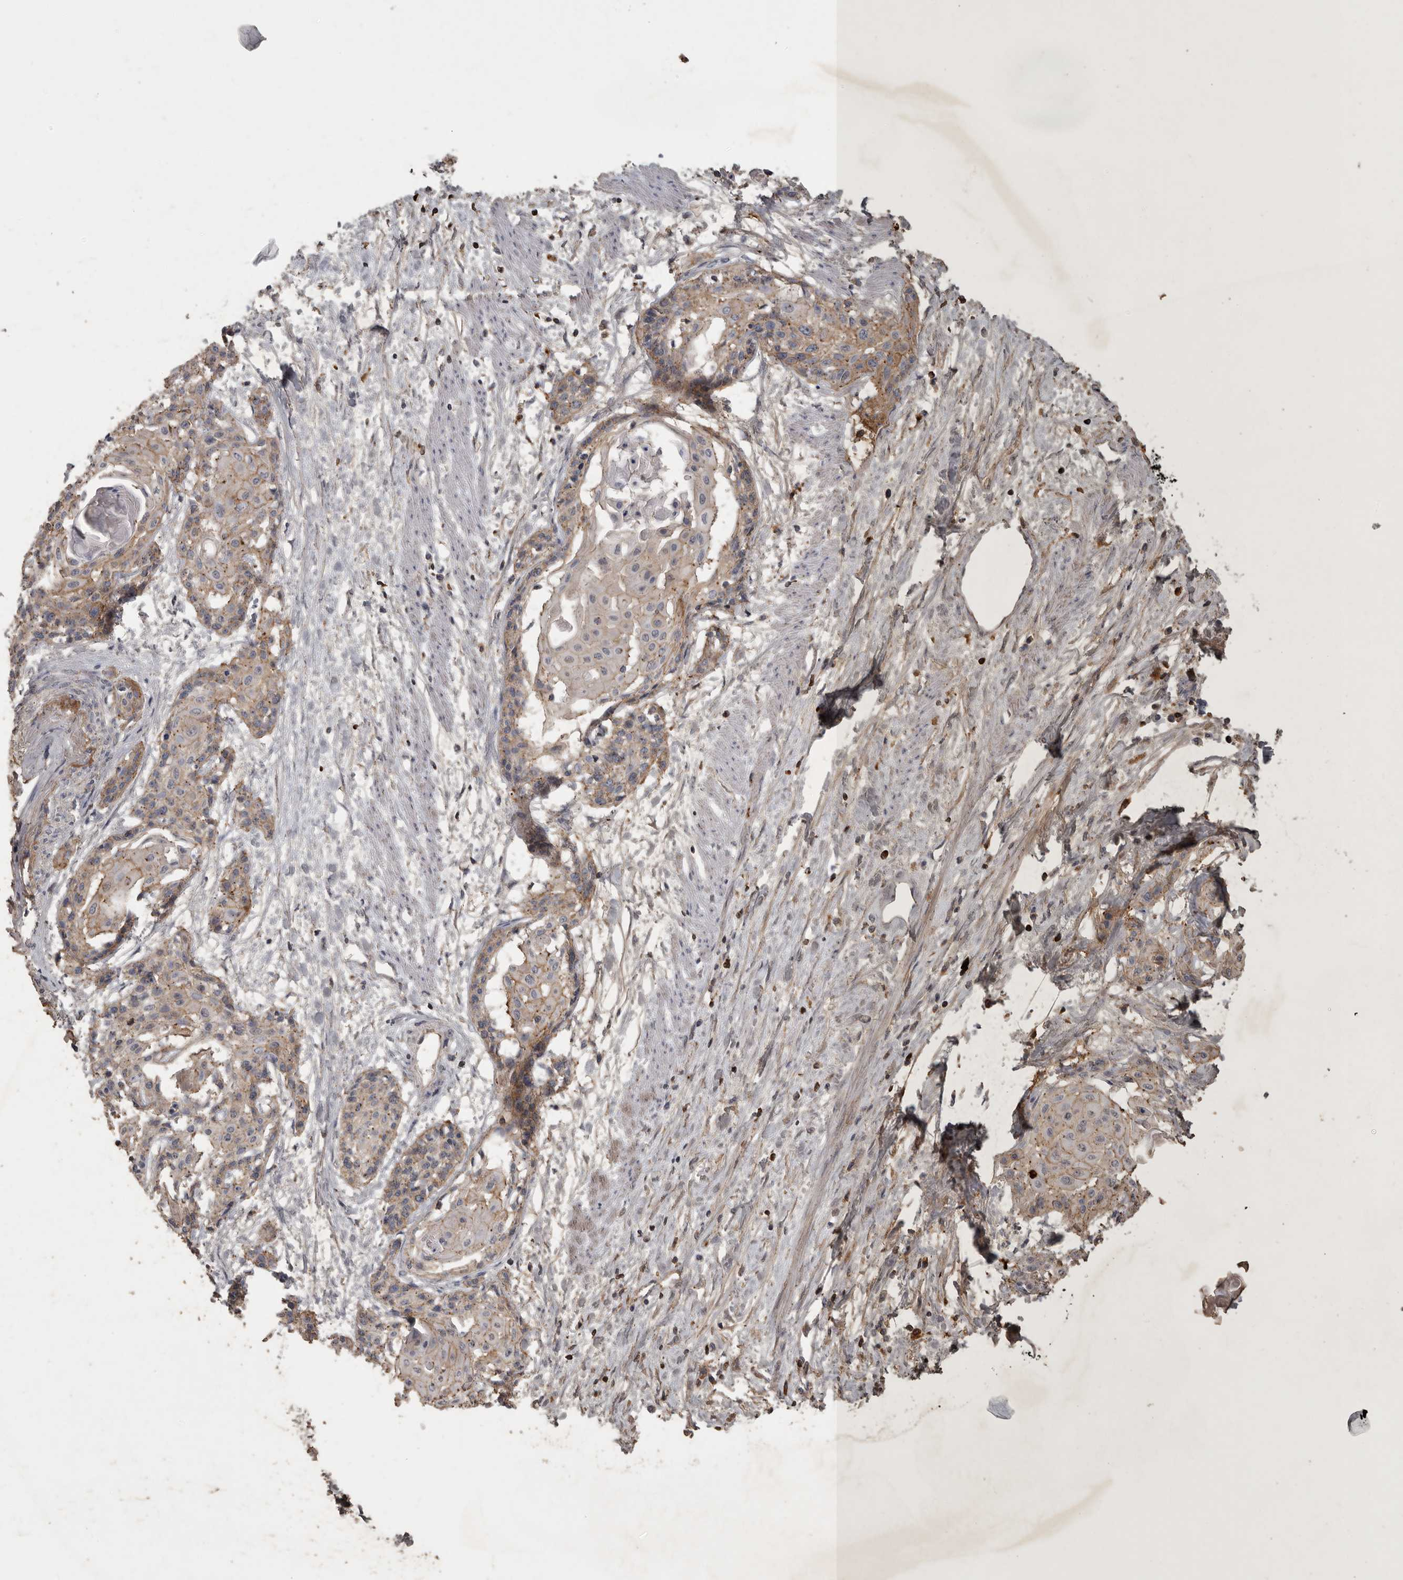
{"staining": {"intensity": "weak", "quantity": "25%-75%", "location": "cytoplasmic/membranous"}, "tissue": "cervical cancer", "cell_type": "Tumor cells", "image_type": "cancer", "snomed": [{"axis": "morphology", "description": "Squamous cell carcinoma, NOS"}, {"axis": "topography", "description": "Cervix"}], "caption": "Protein staining of cervical cancer (squamous cell carcinoma) tissue demonstrates weak cytoplasmic/membranous expression in approximately 25%-75% of tumor cells.", "gene": "MLPH", "patient": {"sex": "female", "age": 57}}